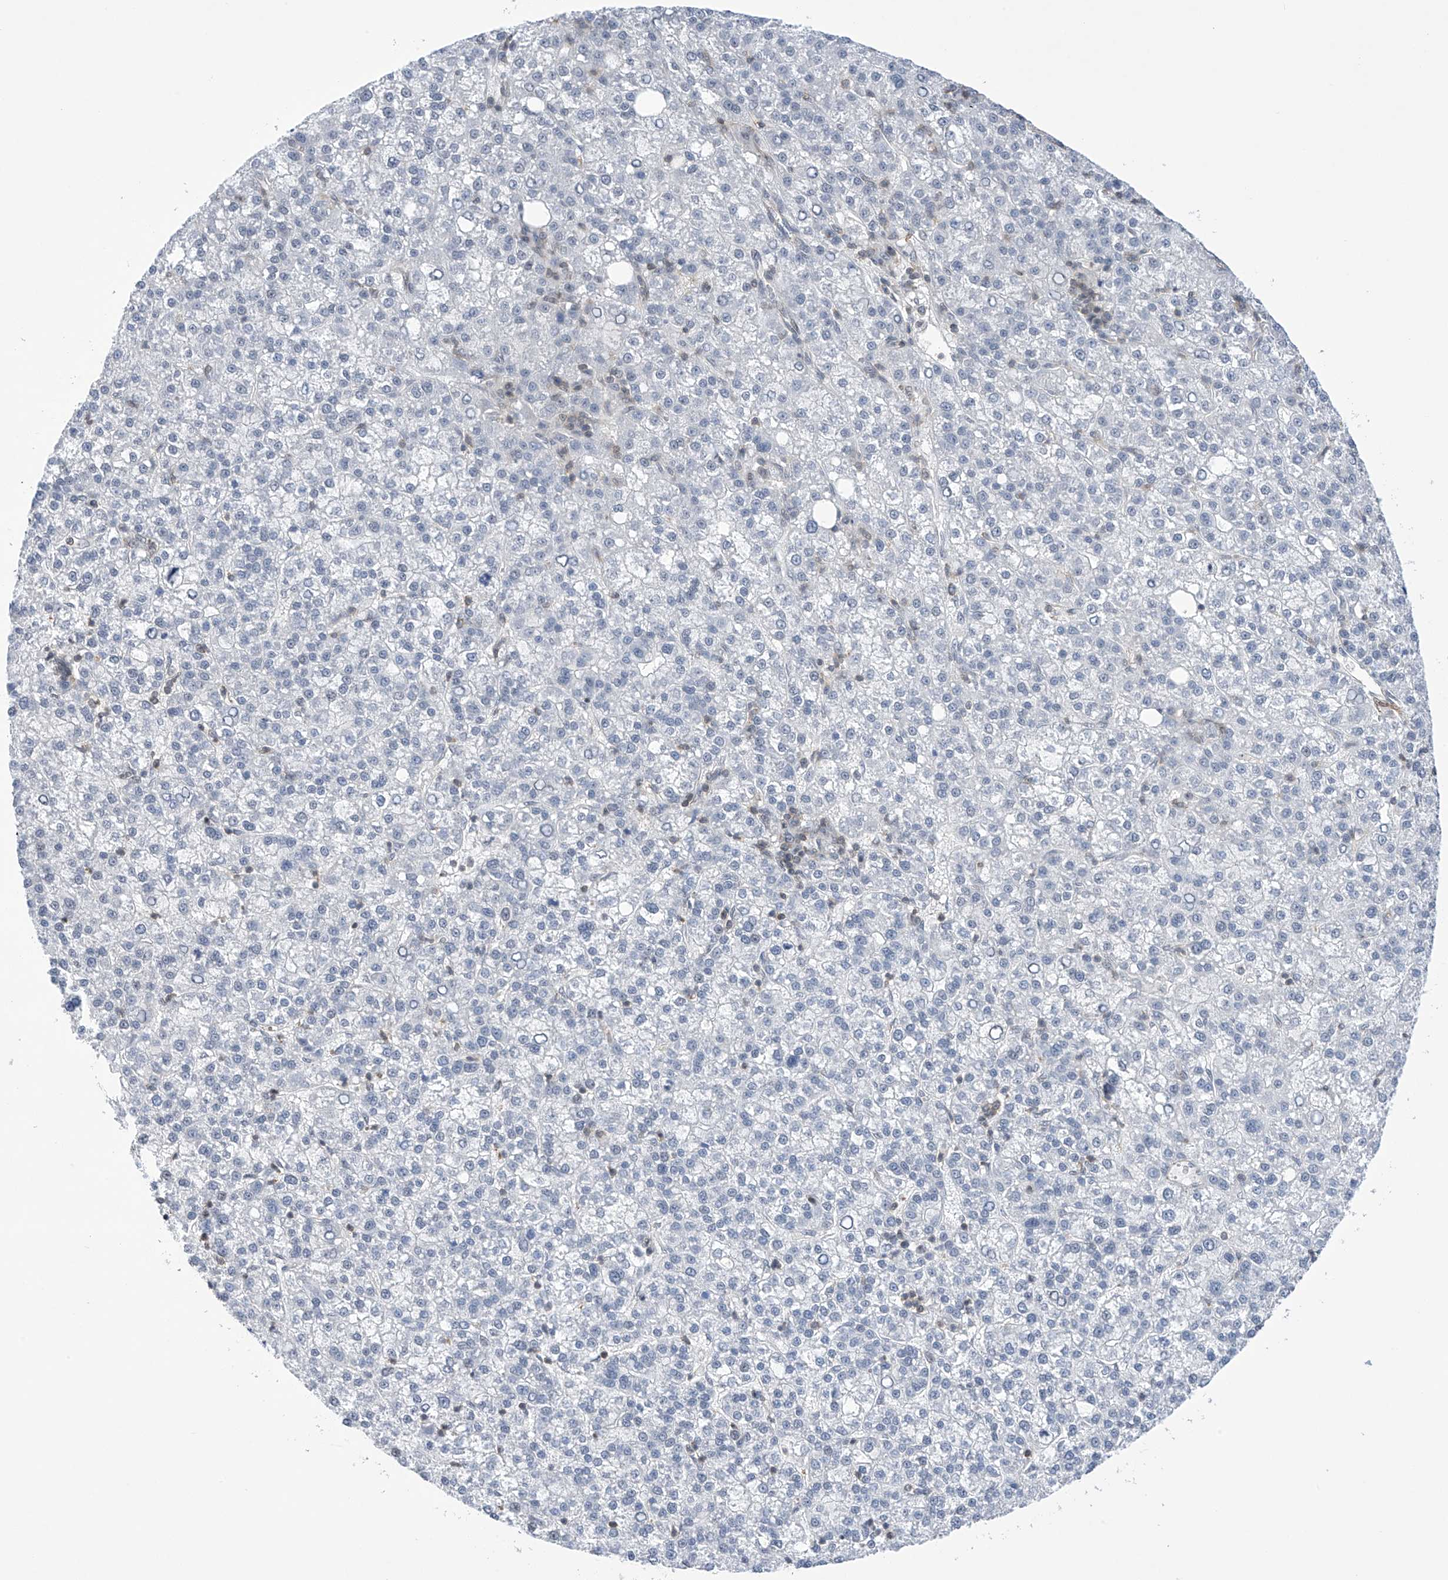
{"staining": {"intensity": "negative", "quantity": "none", "location": "none"}, "tissue": "liver cancer", "cell_type": "Tumor cells", "image_type": "cancer", "snomed": [{"axis": "morphology", "description": "Carcinoma, Hepatocellular, NOS"}, {"axis": "topography", "description": "Liver"}], "caption": "This is an immunohistochemistry (IHC) histopathology image of liver cancer (hepatocellular carcinoma). There is no positivity in tumor cells.", "gene": "MSL3", "patient": {"sex": "female", "age": 58}}